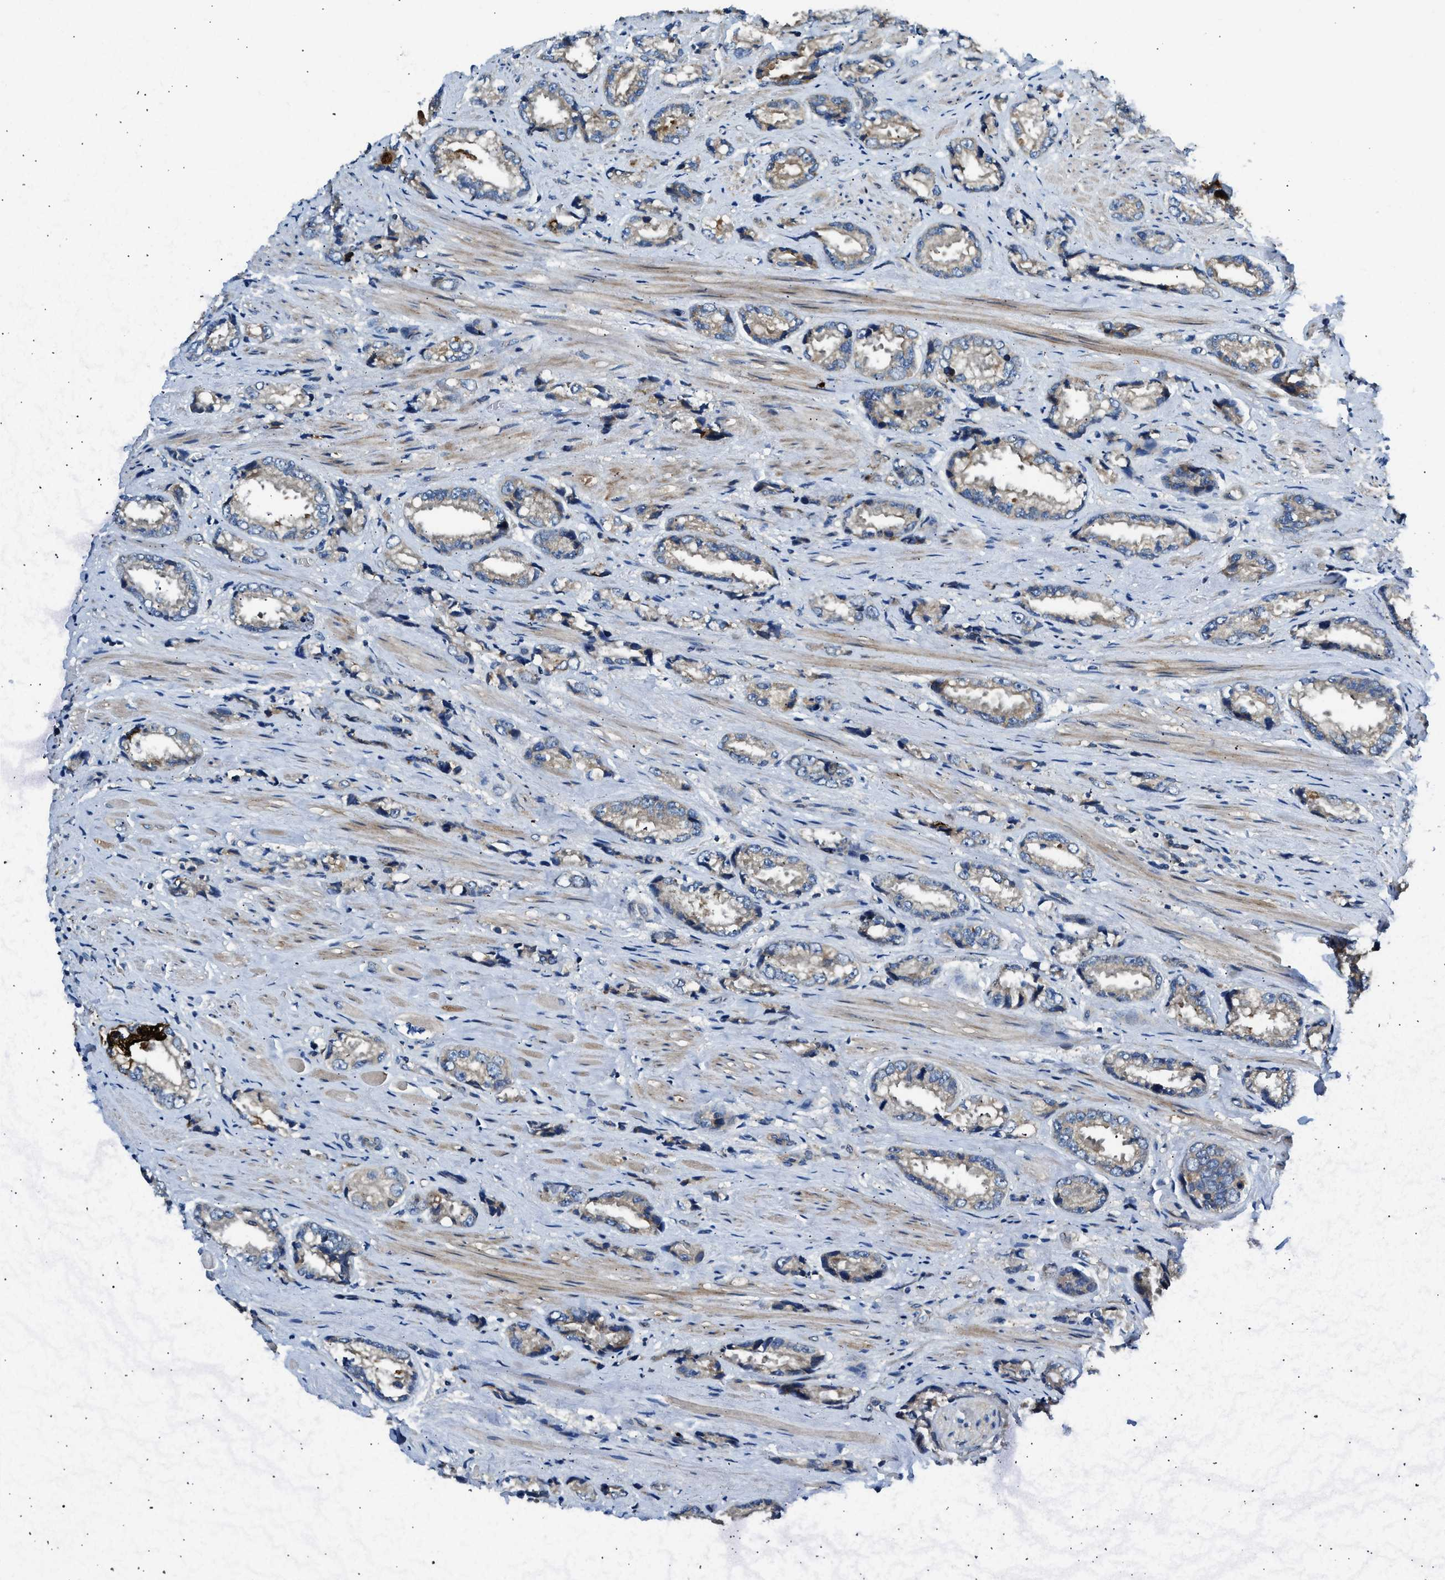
{"staining": {"intensity": "weak", "quantity": ">75%", "location": "cytoplasmic/membranous"}, "tissue": "prostate cancer", "cell_type": "Tumor cells", "image_type": "cancer", "snomed": [{"axis": "morphology", "description": "Adenocarcinoma, High grade"}, {"axis": "topography", "description": "Prostate"}], "caption": "High-grade adenocarcinoma (prostate) stained with a brown dye demonstrates weak cytoplasmic/membranous positive staining in approximately >75% of tumor cells.", "gene": "IL3RA", "patient": {"sex": "male", "age": 61}}